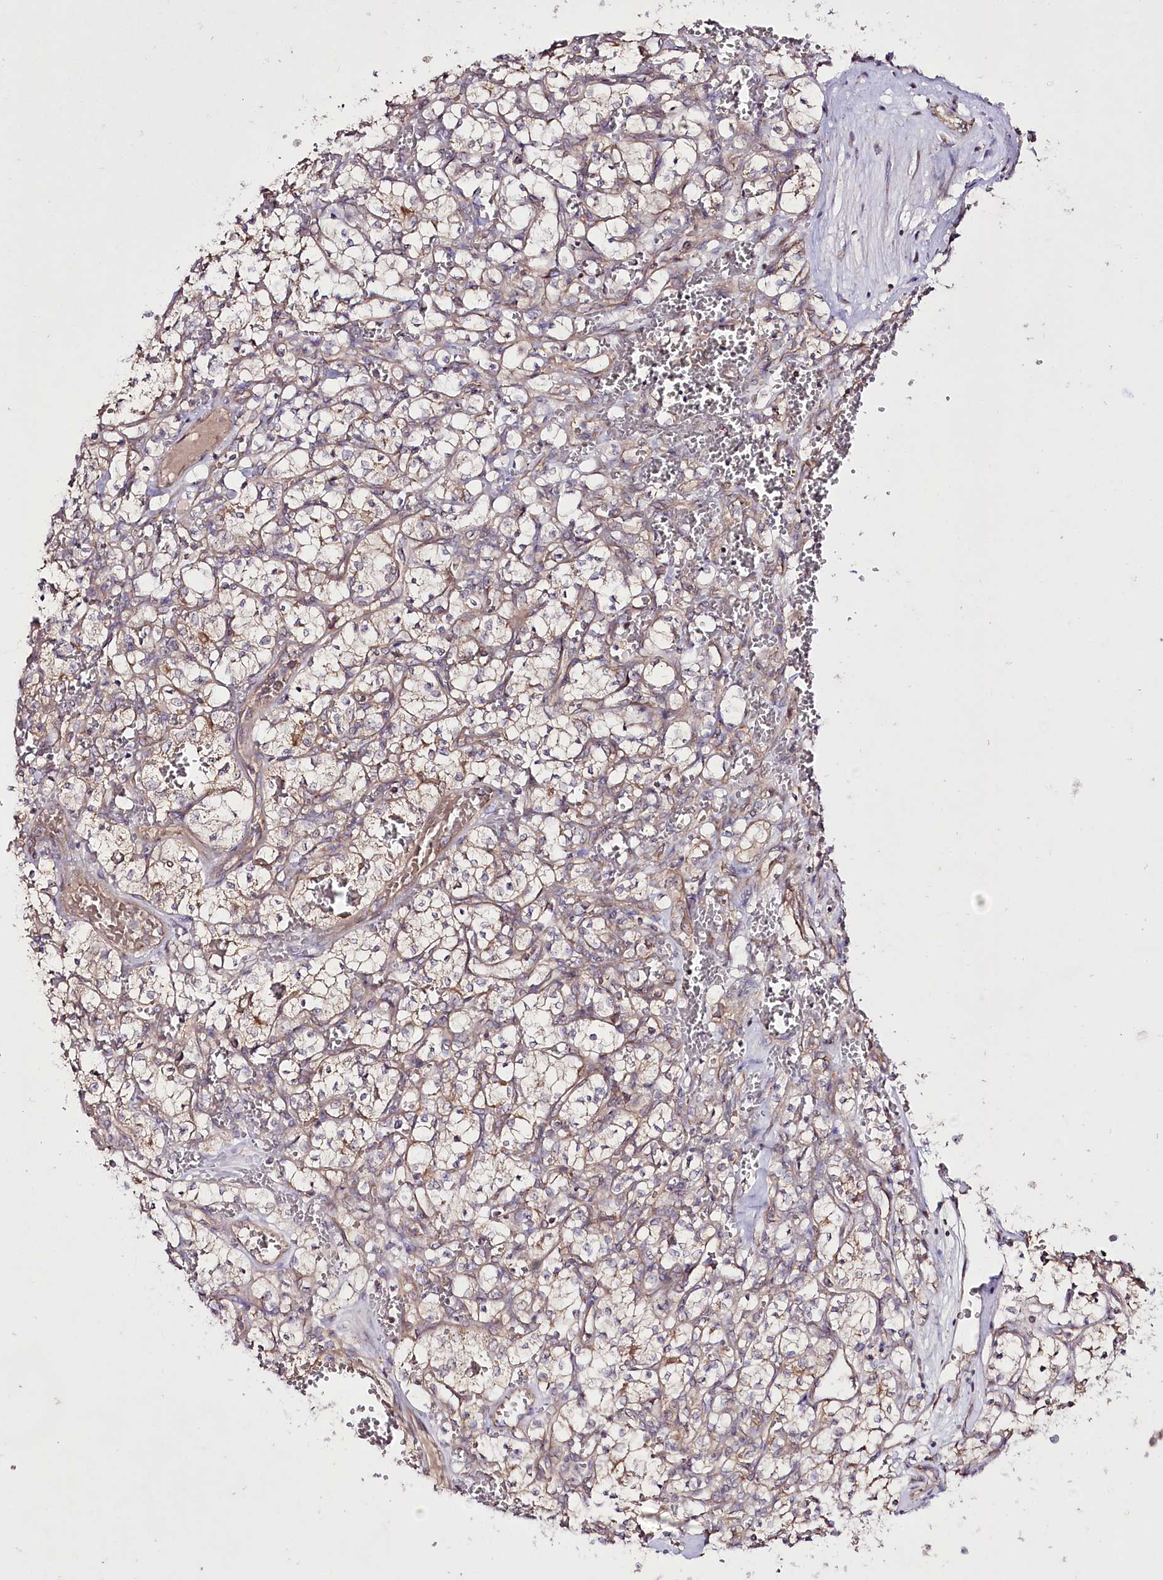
{"staining": {"intensity": "moderate", "quantity": "<25%", "location": "cytoplasmic/membranous"}, "tissue": "renal cancer", "cell_type": "Tumor cells", "image_type": "cancer", "snomed": [{"axis": "morphology", "description": "Adenocarcinoma, NOS"}, {"axis": "topography", "description": "Kidney"}], "caption": "About <25% of tumor cells in human adenocarcinoma (renal) exhibit moderate cytoplasmic/membranous protein positivity as visualized by brown immunohistochemical staining.", "gene": "REXO2", "patient": {"sex": "female", "age": 69}}